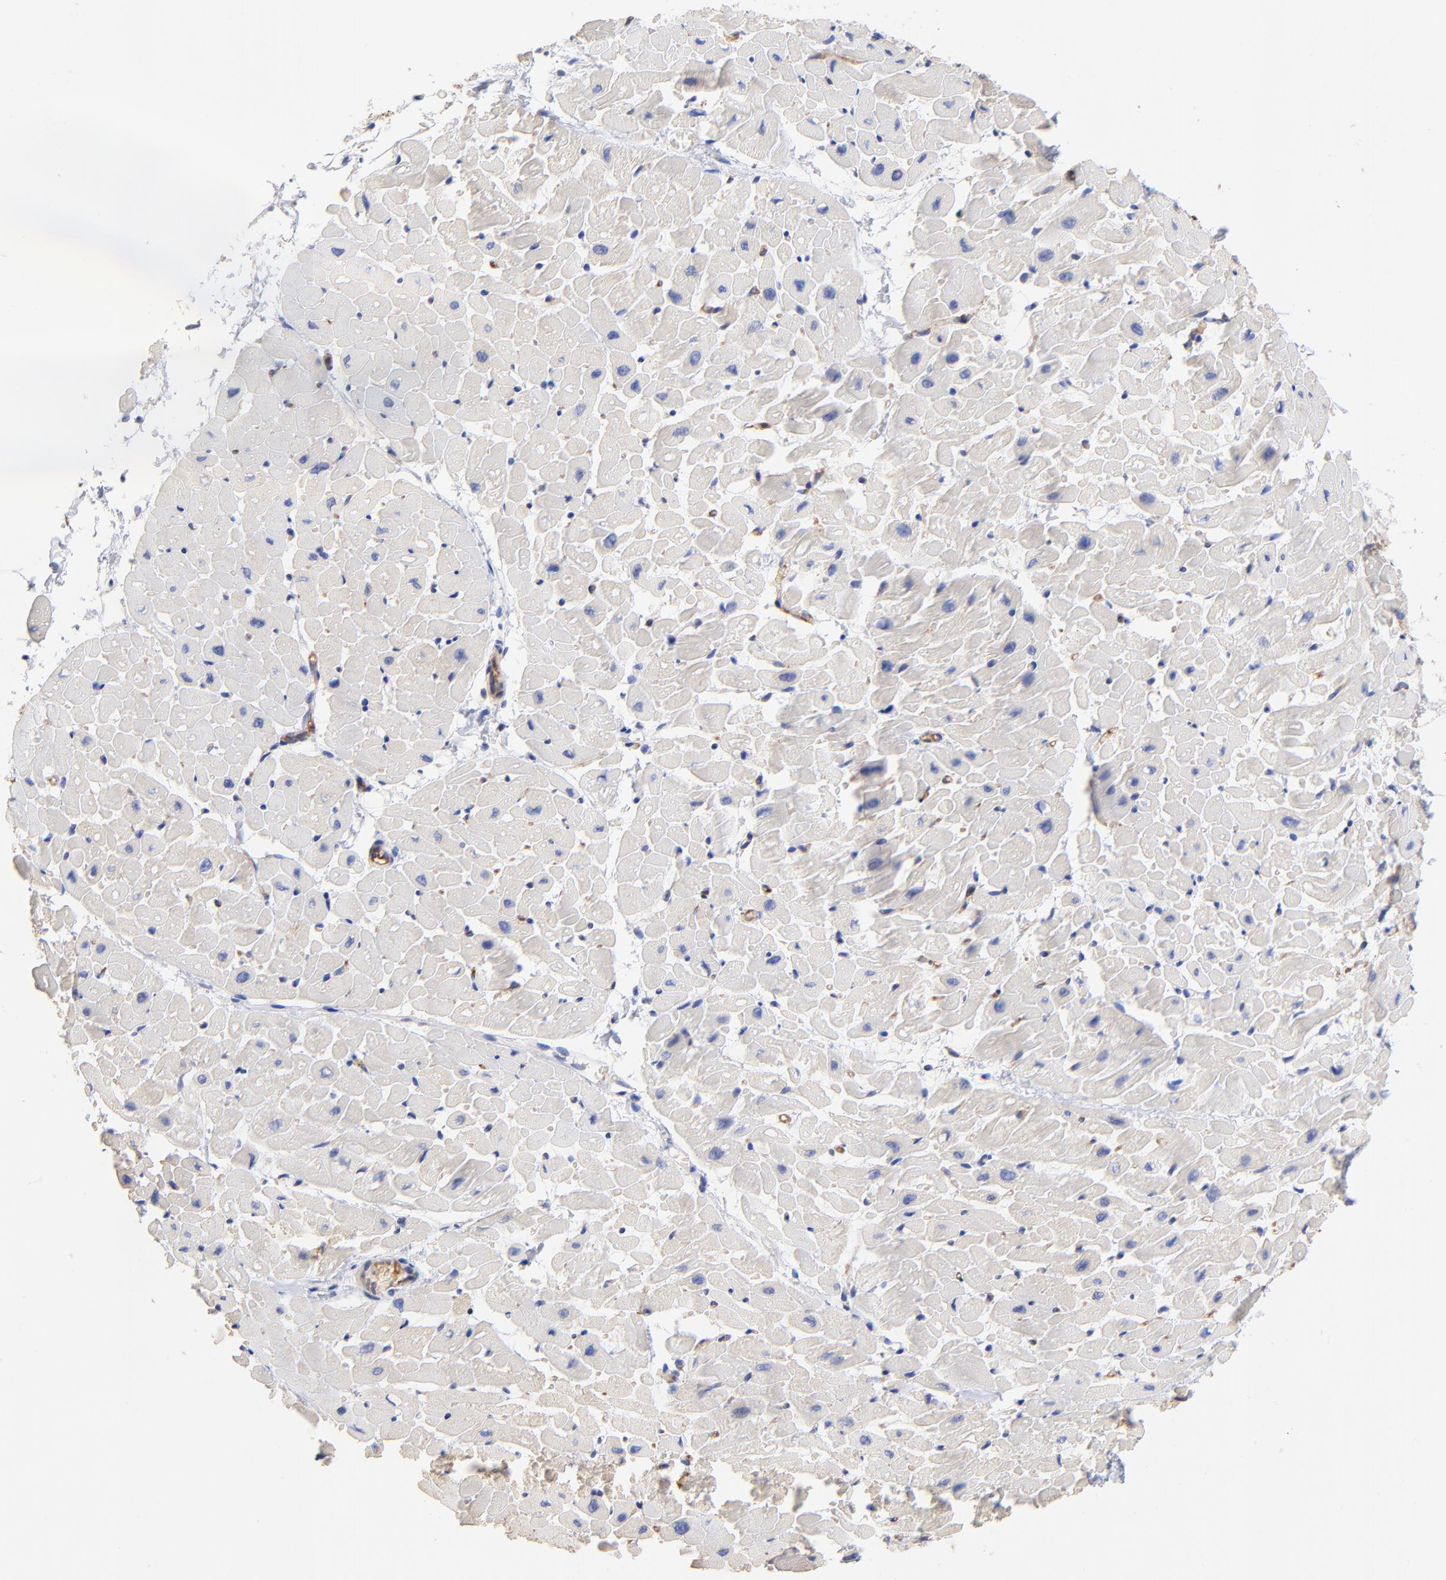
{"staining": {"intensity": "negative", "quantity": "none", "location": "none"}, "tissue": "heart muscle", "cell_type": "Cardiomyocytes", "image_type": "normal", "snomed": [{"axis": "morphology", "description": "Normal tissue, NOS"}, {"axis": "topography", "description": "Heart"}], "caption": "The immunohistochemistry (IHC) histopathology image has no significant positivity in cardiomyocytes of heart muscle. (DAB (3,3'-diaminobenzidine) IHC with hematoxylin counter stain).", "gene": "SLC44A2", "patient": {"sex": "male", "age": 45}}